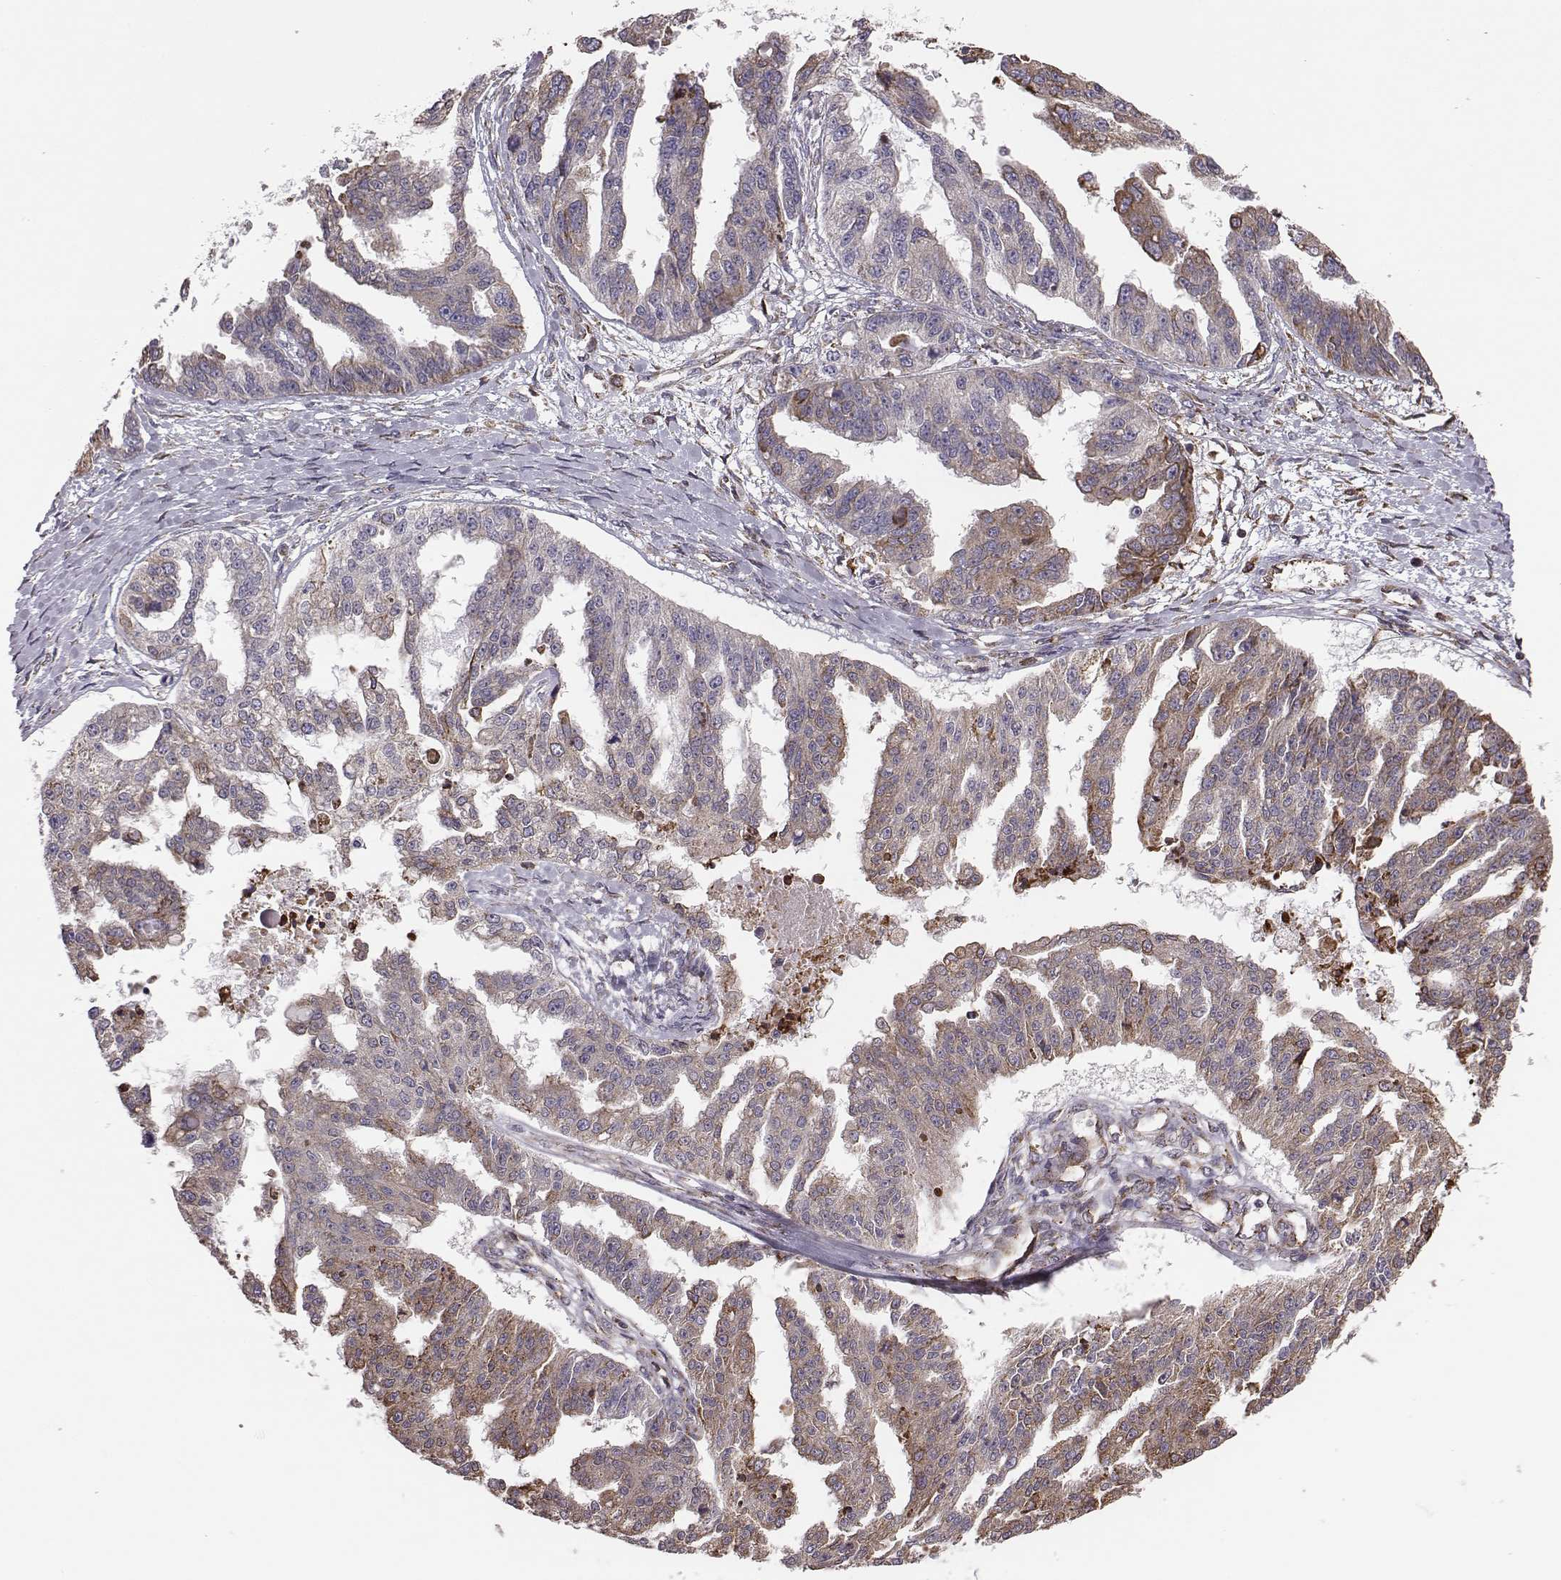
{"staining": {"intensity": "moderate", "quantity": ">75%", "location": "cytoplasmic/membranous"}, "tissue": "ovarian cancer", "cell_type": "Tumor cells", "image_type": "cancer", "snomed": [{"axis": "morphology", "description": "Cystadenocarcinoma, serous, NOS"}, {"axis": "topography", "description": "Ovary"}], "caption": "Immunohistochemical staining of ovarian cancer (serous cystadenocarcinoma) demonstrates medium levels of moderate cytoplasmic/membranous expression in approximately >75% of tumor cells. (brown staining indicates protein expression, while blue staining denotes nuclei).", "gene": "SELENOI", "patient": {"sex": "female", "age": 58}}